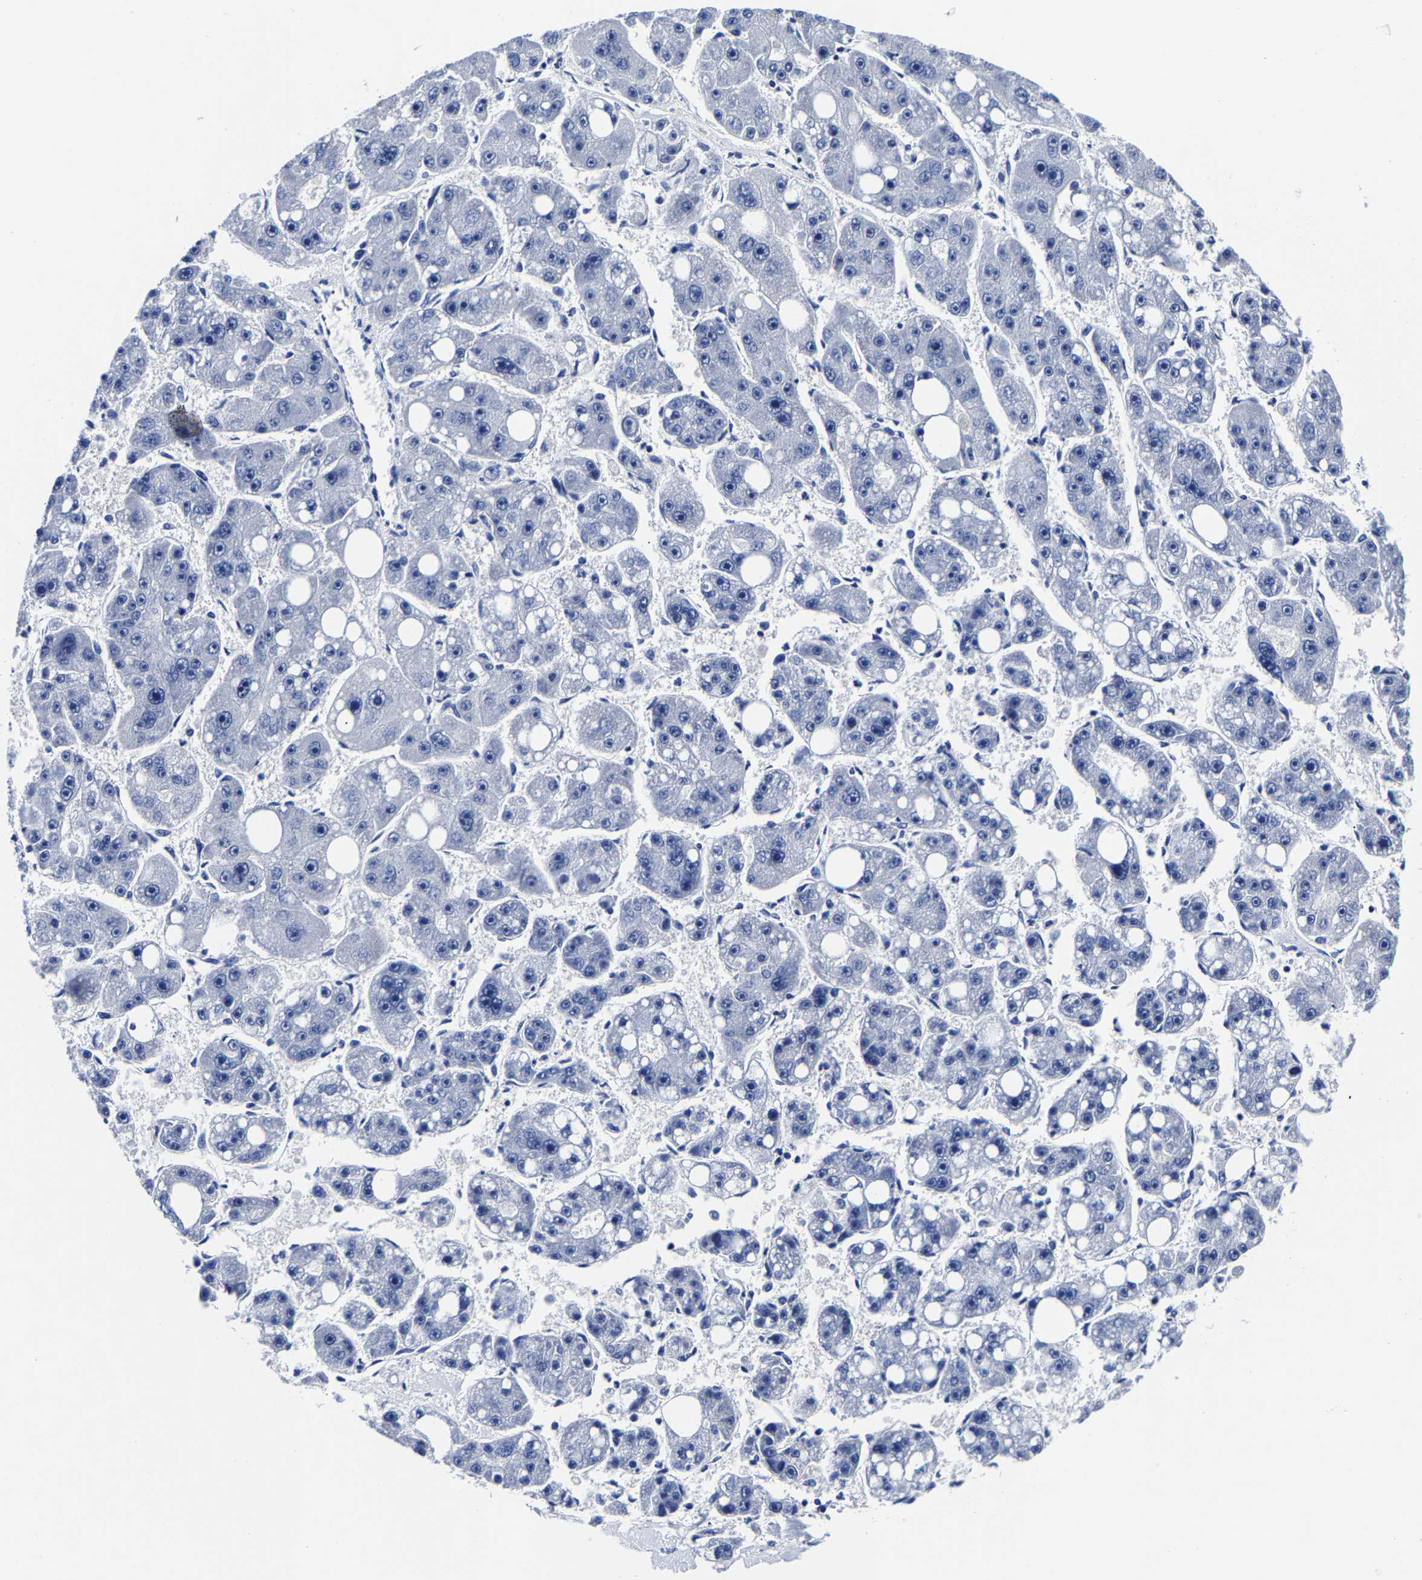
{"staining": {"intensity": "negative", "quantity": "none", "location": "none"}, "tissue": "liver cancer", "cell_type": "Tumor cells", "image_type": "cancer", "snomed": [{"axis": "morphology", "description": "Carcinoma, Hepatocellular, NOS"}, {"axis": "topography", "description": "Liver"}], "caption": "Tumor cells show no significant staining in hepatocellular carcinoma (liver). (Immunohistochemistry, brightfield microscopy, high magnification).", "gene": "CPA2", "patient": {"sex": "female", "age": 61}}